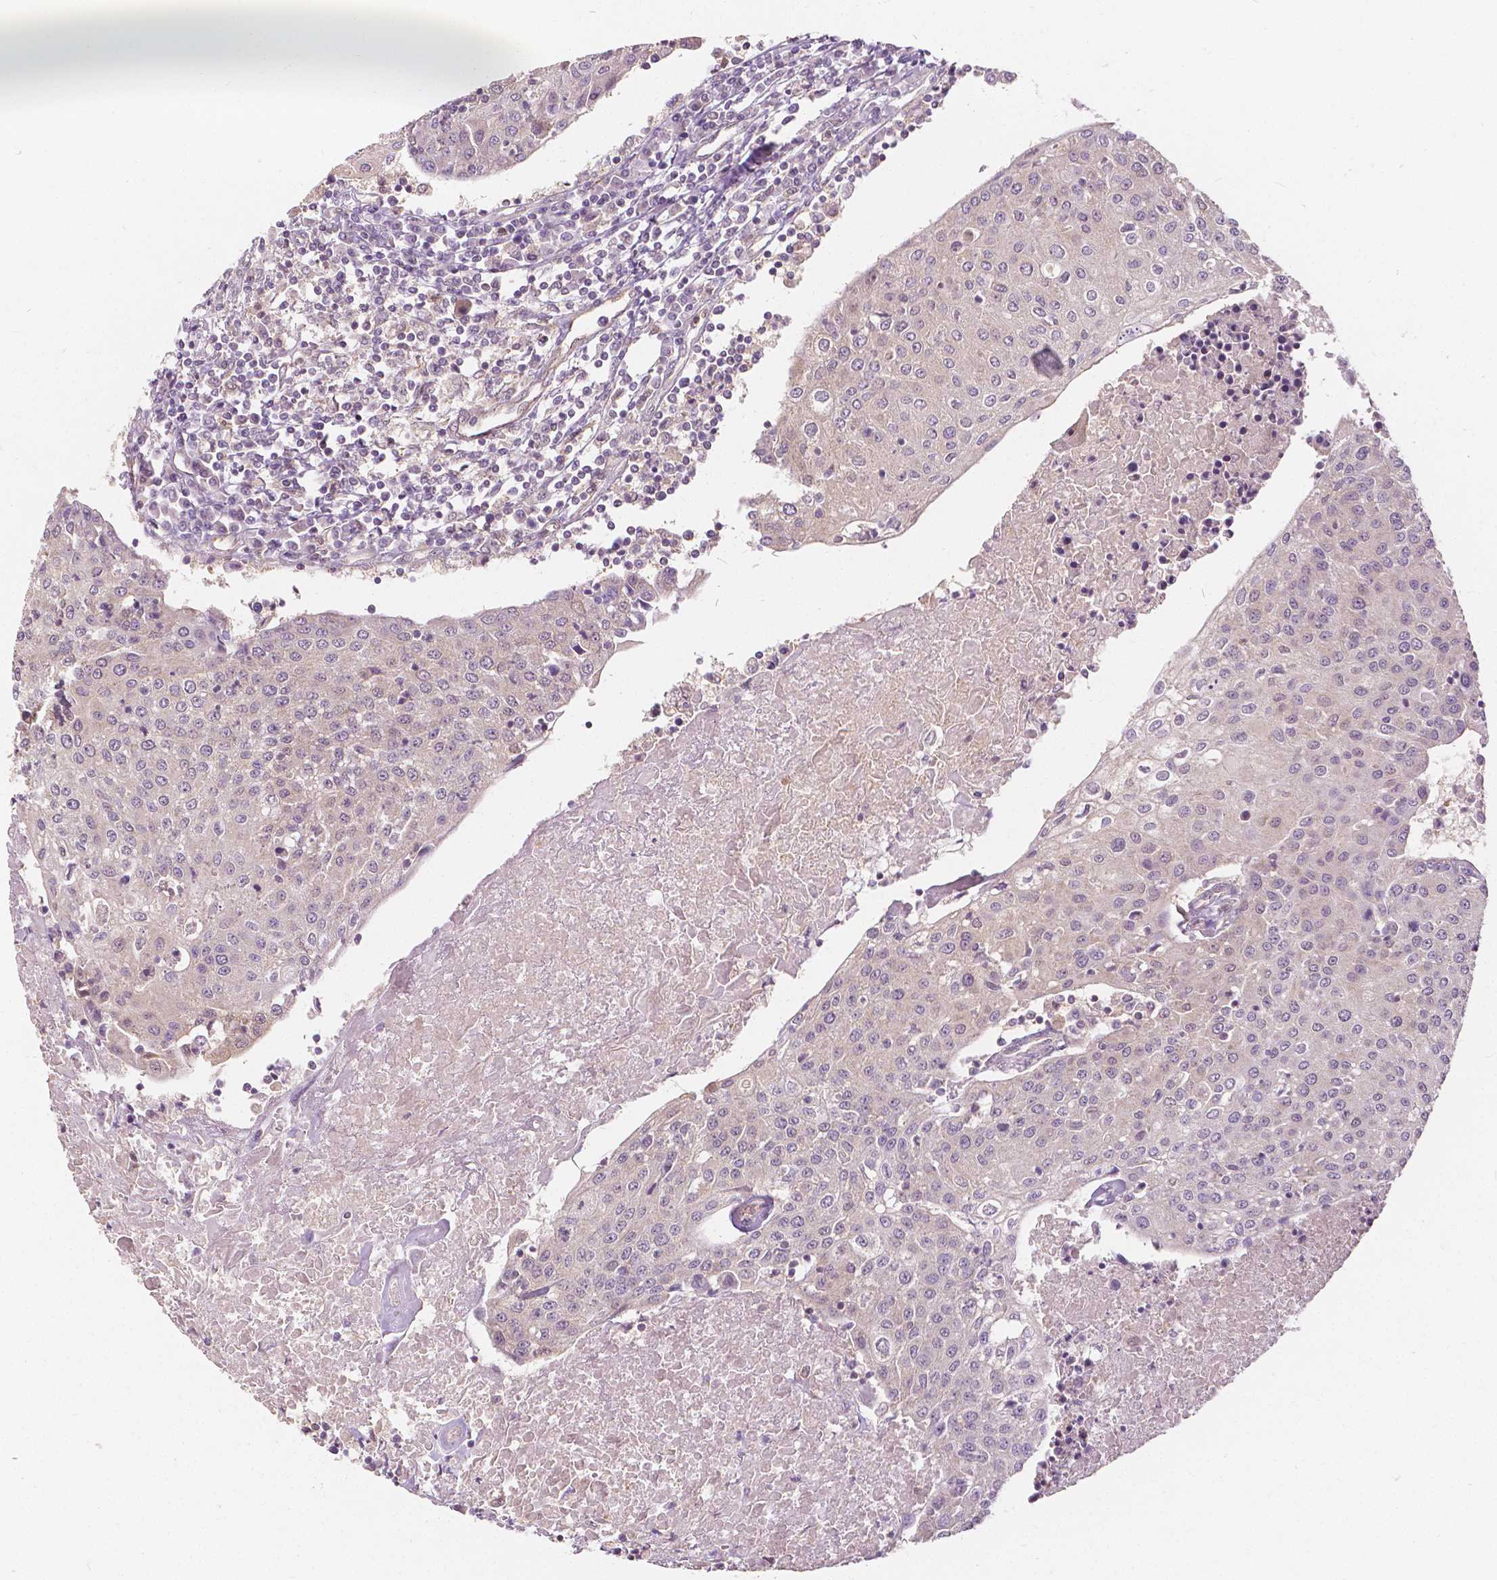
{"staining": {"intensity": "negative", "quantity": "none", "location": "none"}, "tissue": "urothelial cancer", "cell_type": "Tumor cells", "image_type": "cancer", "snomed": [{"axis": "morphology", "description": "Urothelial carcinoma, High grade"}, {"axis": "topography", "description": "Urinary bladder"}], "caption": "Immunohistochemistry of human urothelial cancer displays no positivity in tumor cells.", "gene": "NAPRT", "patient": {"sex": "female", "age": 85}}